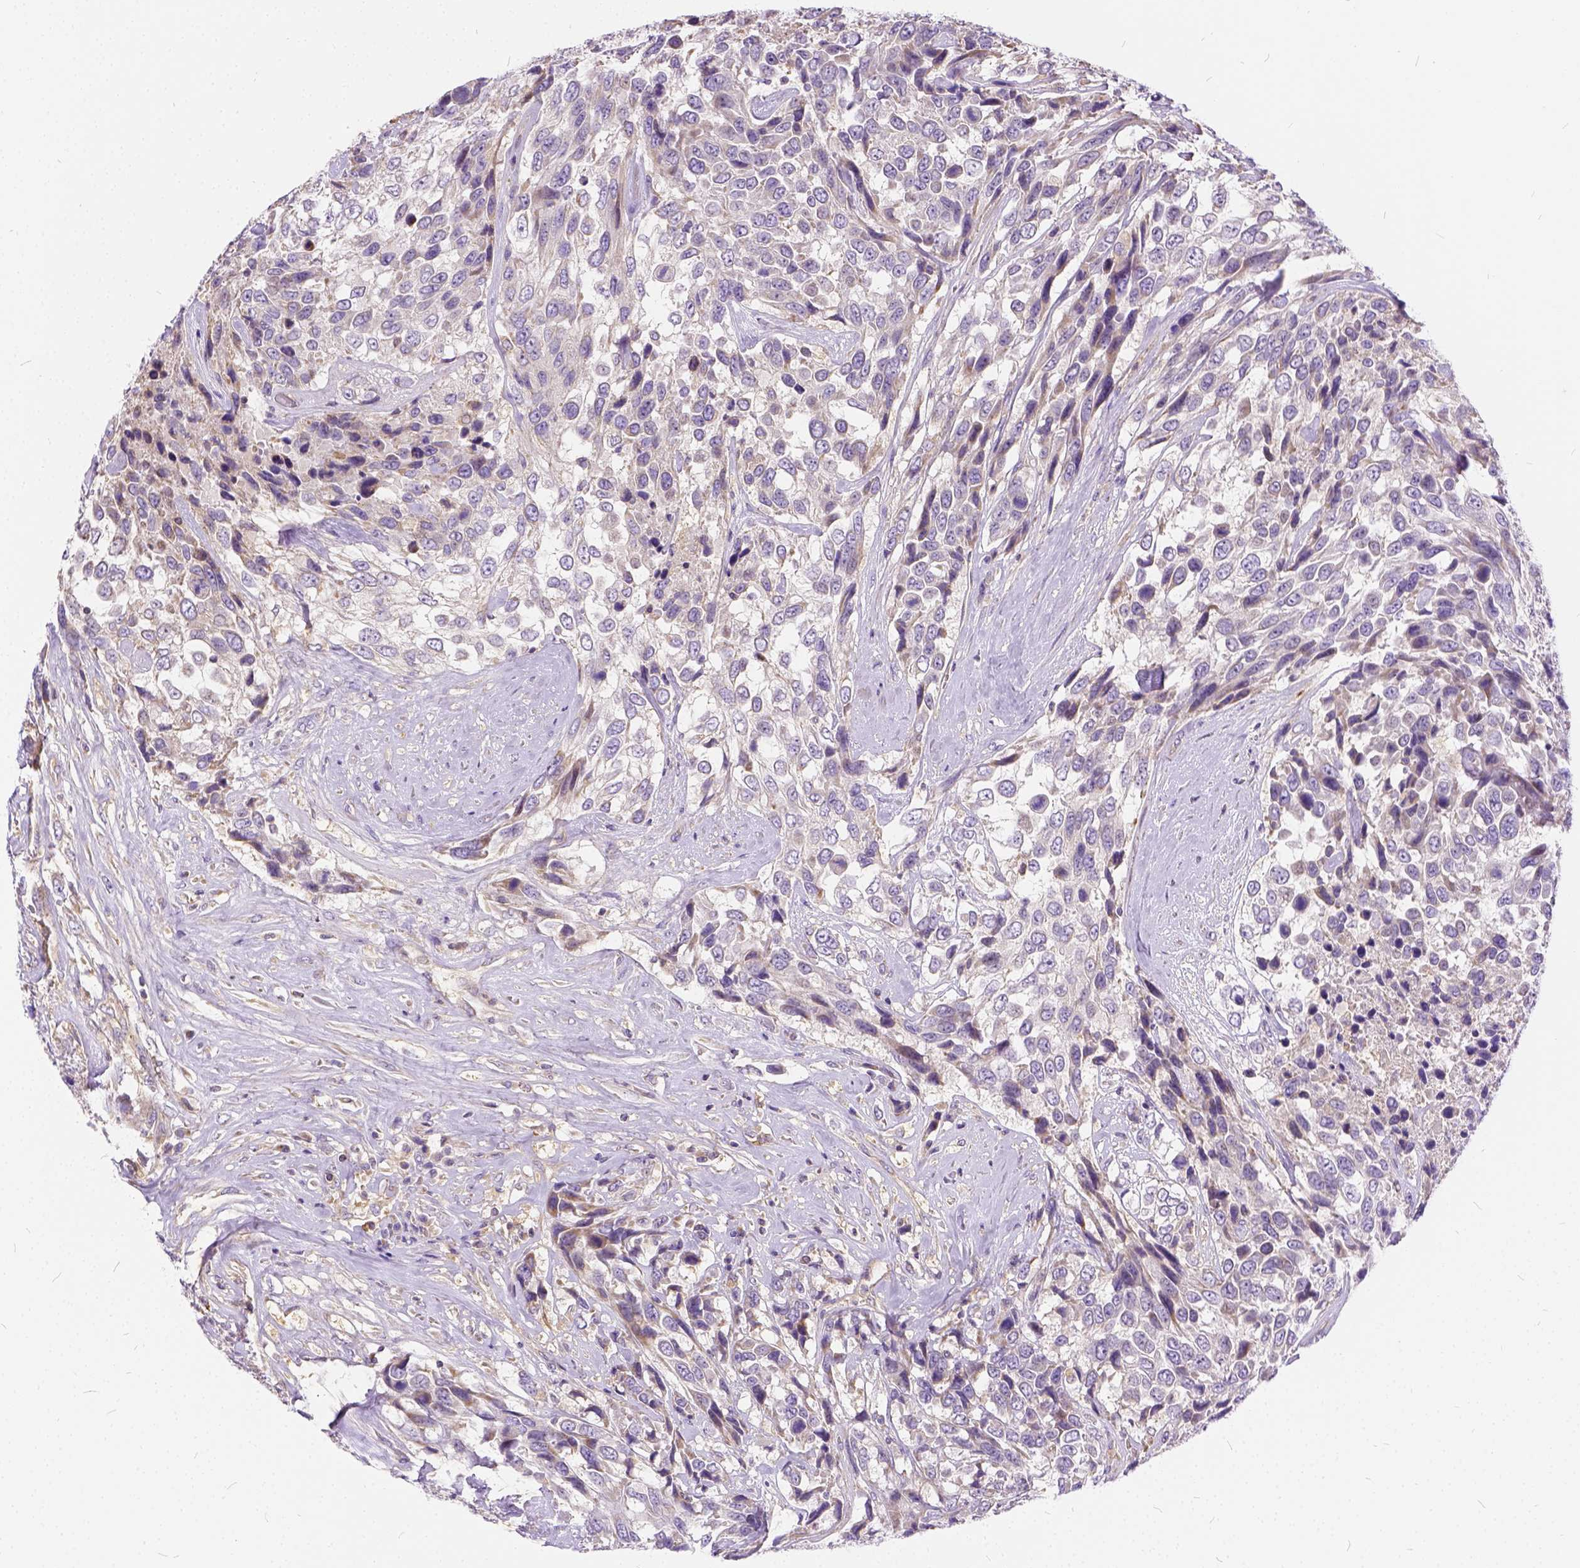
{"staining": {"intensity": "moderate", "quantity": "<25%", "location": "cytoplasmic/membranous"}, "tissue": "urothelial cancer", "cell_type": "Tumor cells", "image_type": "cancer", "snomed": [{"axis": "morphology", "description": "Urothelial carcinoma, High grade"}, {"axis": "topography", "description": "Urinary bladder"}], "caption": "A photomicrograph of urothelial cancer stained for a protein demonstrates moderate cytoplasmic/membranous brown staining in tumor cells. (IHC, brightfield microscopy, high magnification).", "gene": "CADM4", "patient": {"sex": "female", "age": 70}}